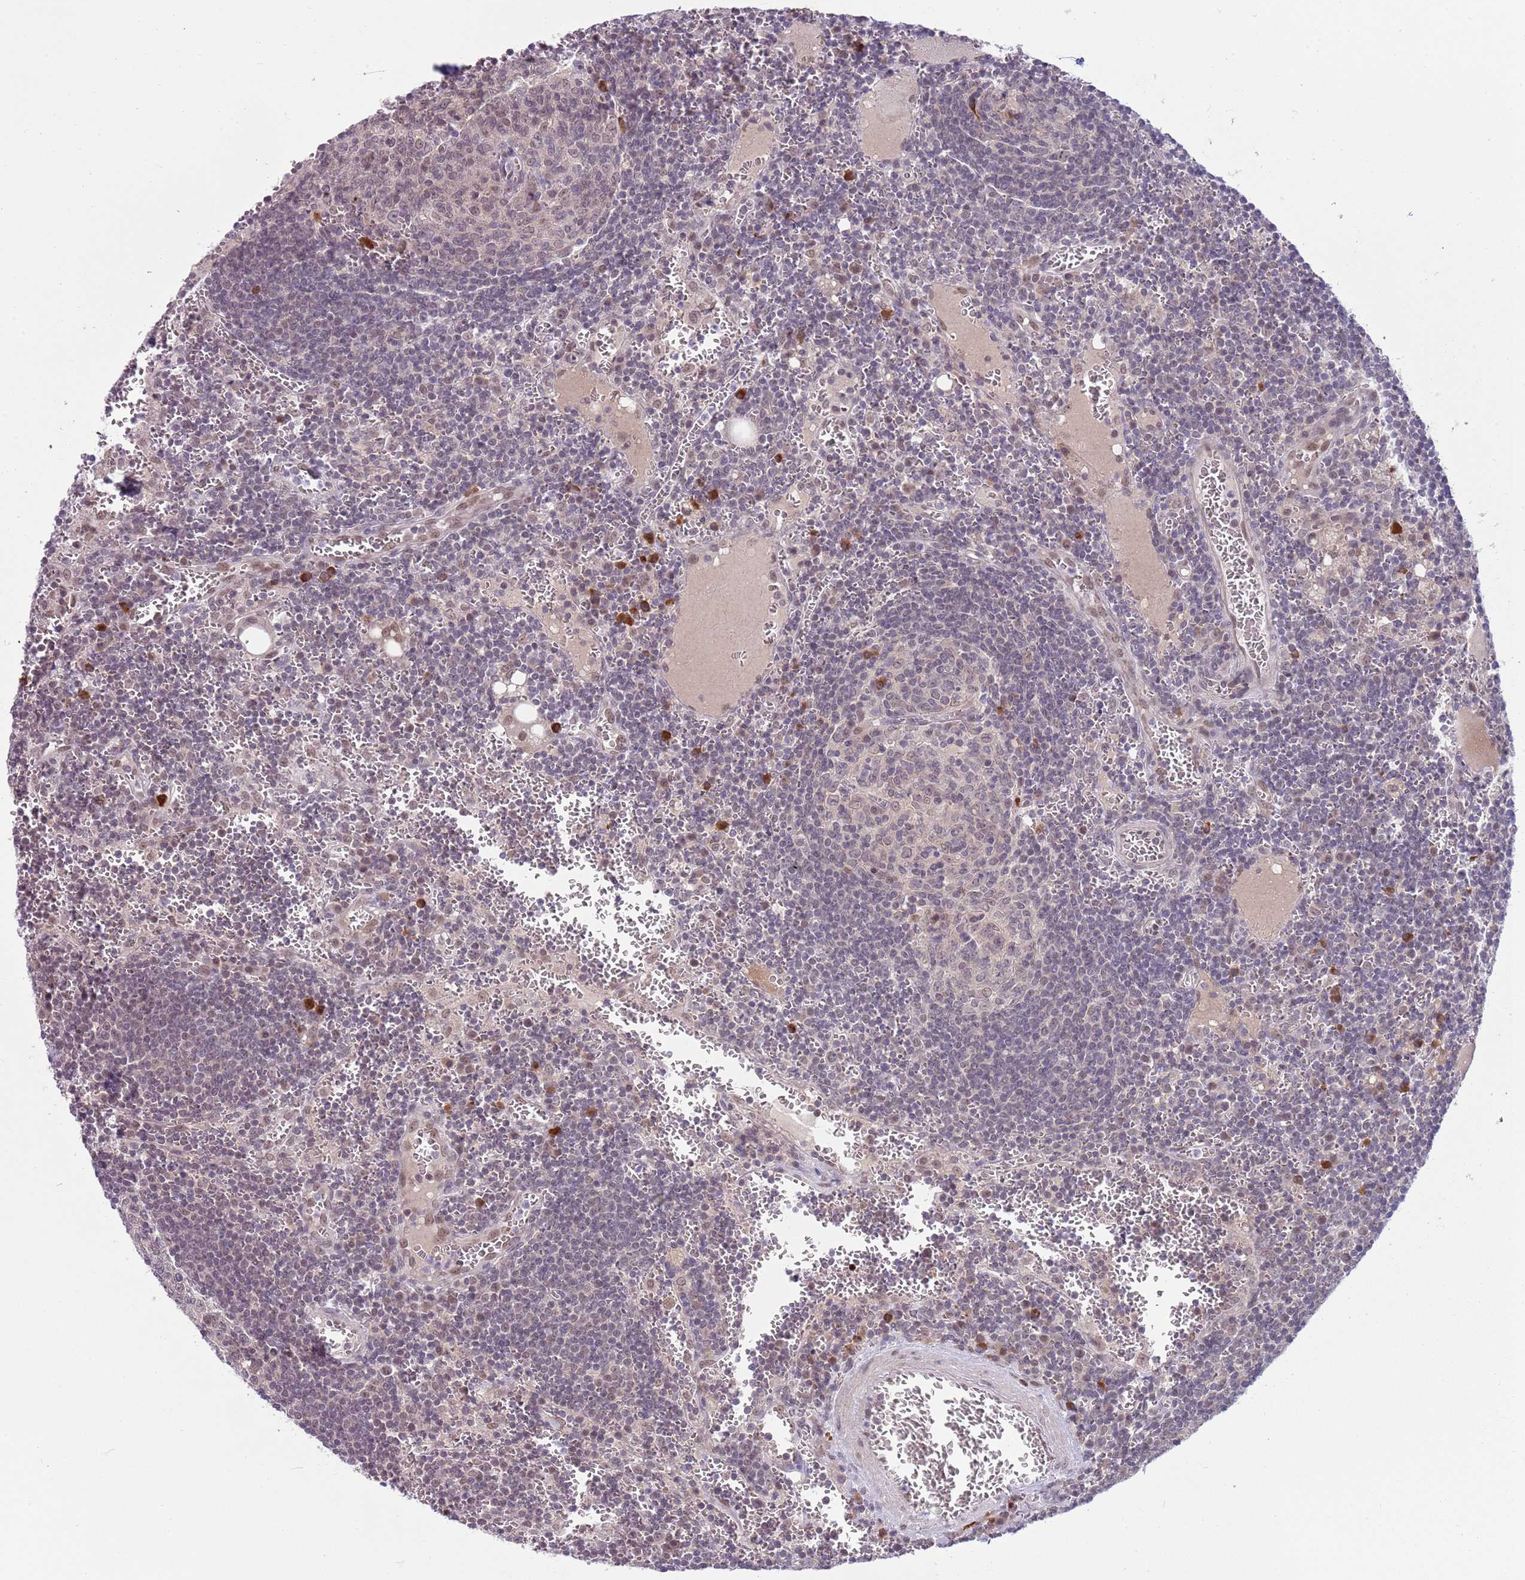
{"staining": {"intensity": "negative", "quantity": "none", "location": "none"}, "tissue": "lymph node", "cell_type": "Germinal center cells", "image_type": "normal", "snomed": [{"axis": "morphology", "description": "Normal tissue, NOS"}, {"axis": "topography", "description": "Lymph node"}], "caption": "Immunohistochemistry (IHC) of unremarkable lymph node exhibits no expression in germinal center cells.", "gene": "TM2D1", "patient": {"sex": "female", "age": 73}}